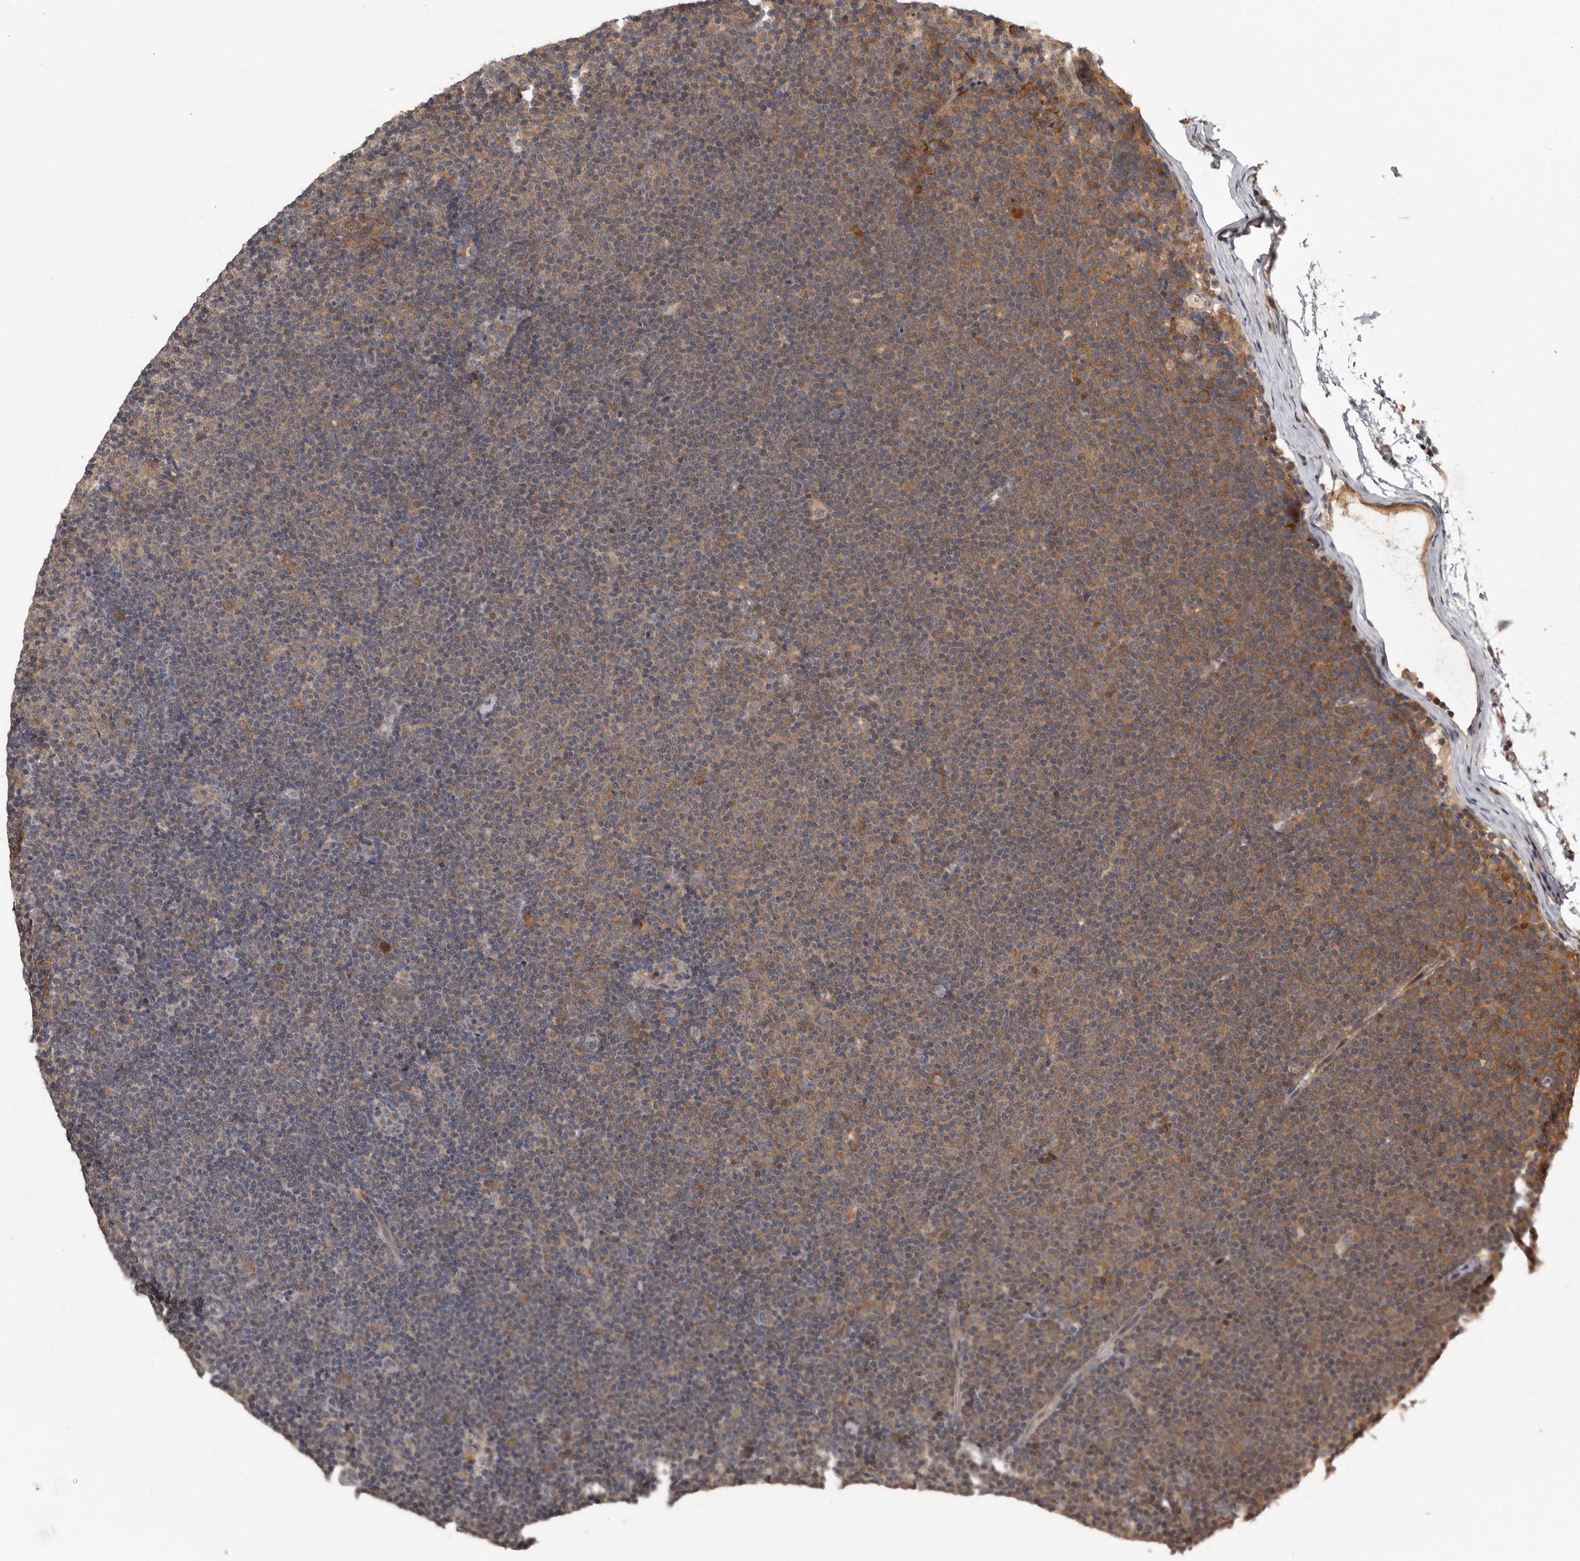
{"staining": {"intensity": "moderate", "quantity": ">75%", "location": "cytoplasmic/membranous"}, "tissue": "lymphoma", "cell_type": "Tumor cells", "image_type": "cancer", "snomed": [{"axis": "morphology", "description": "Malignant lymphoma, non-Hodgkin's type, Low grade"}, {"axis": "topography", "description": "Lymph node"}], "caption": "Protein expression by immunohistochemistry (IHC) reveals moderate cytoplasmic/membranous expression in about >75% of tumor cells in malignant lymphoma, non-Hodgkin's type (low-grade). The staining was performed using DAB, with brown indicating positive protein expression. Nuclei are stained blue with hematoxylin.", "gene": "DARS1", "patient": {"sex": "female", "age": 53}}